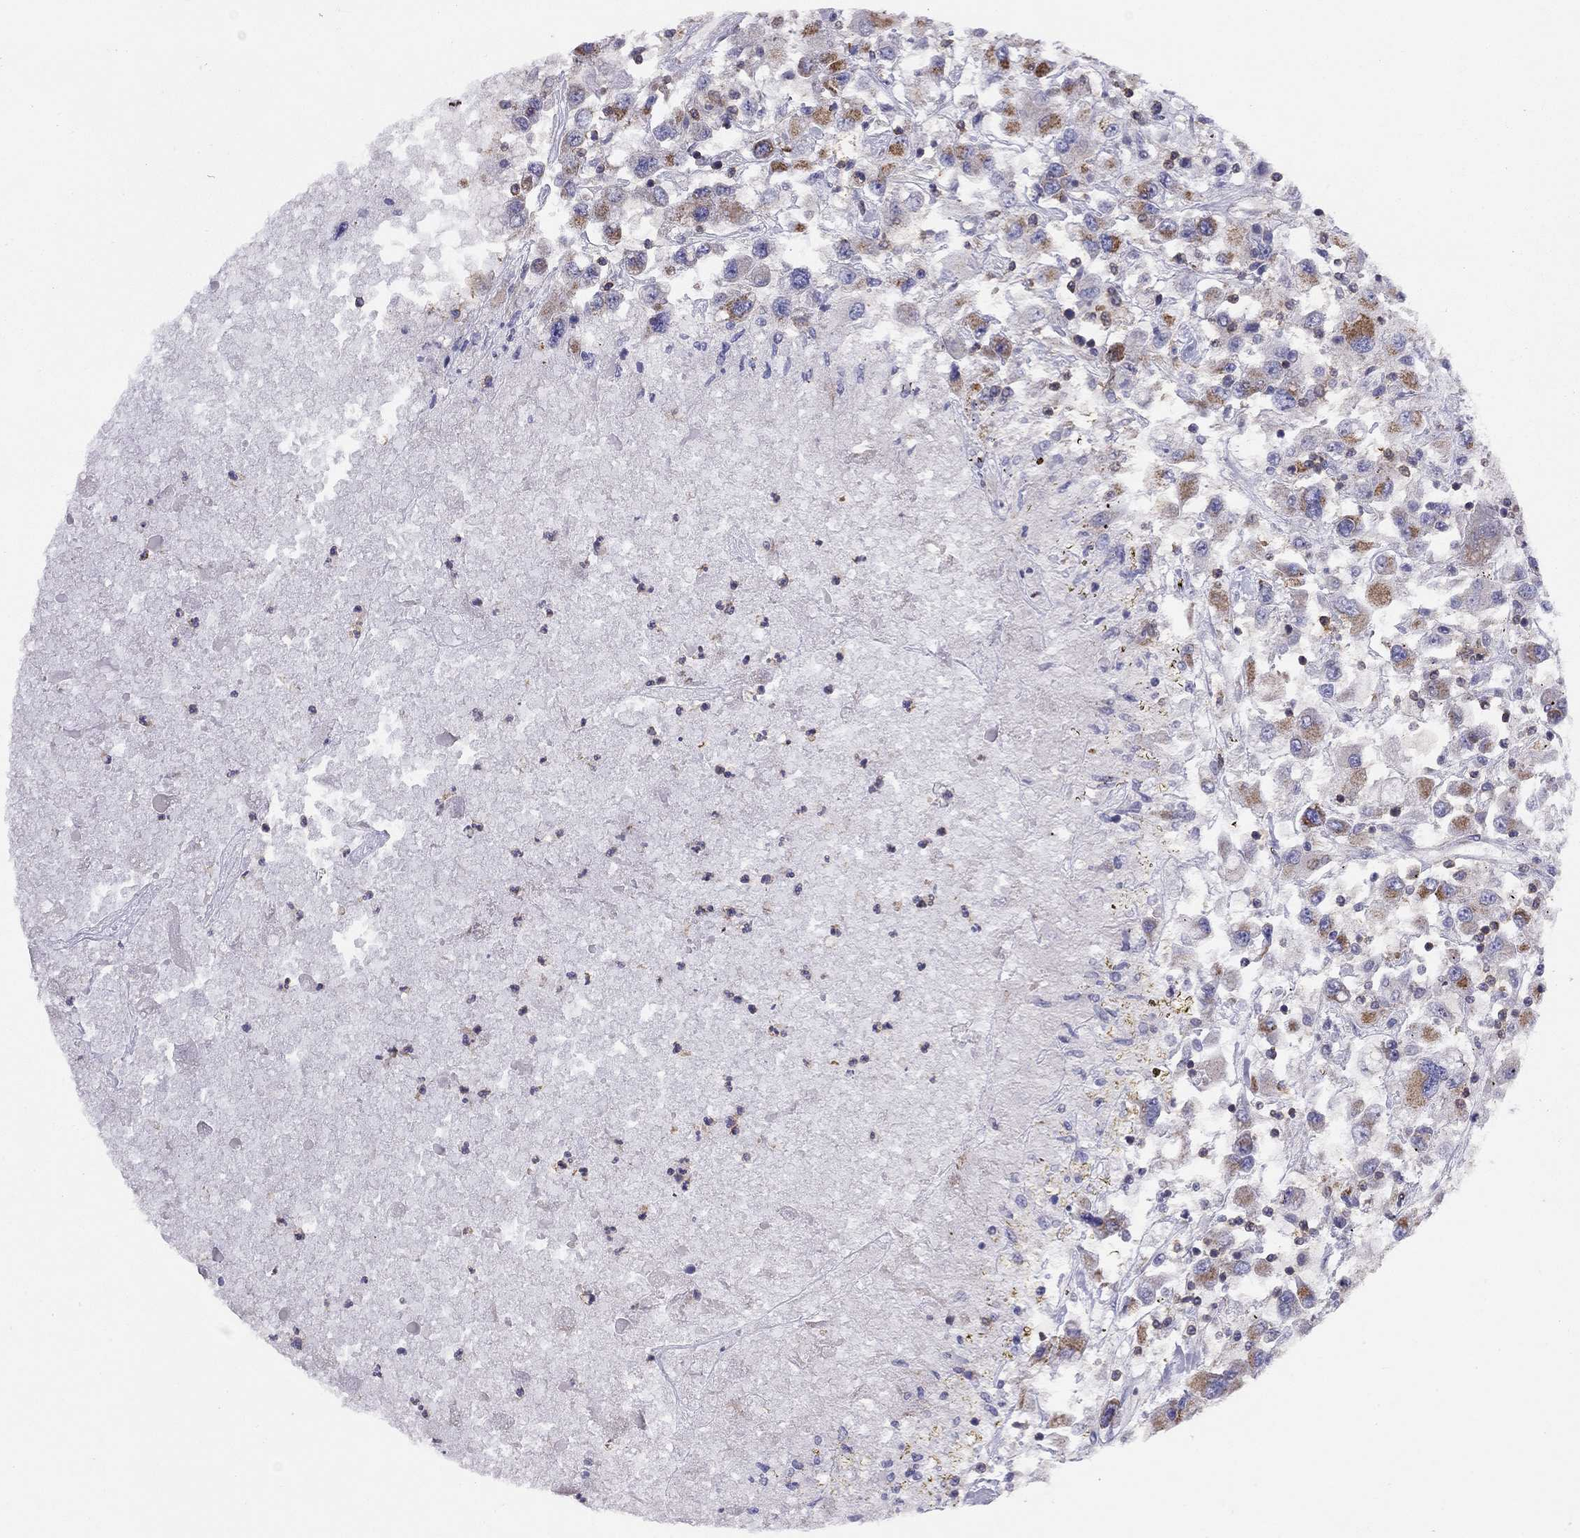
{"staining": {"intensity": "moderate", "quantity": "<25%", "location": "cytoplasmic/membranous"}, "tissue": "renal cancer", "cell_type": "Tumor cells", "image_type": "cancer", "snomed": [{"axis": "morphology", "description": "Adenocarcinoma, NOS"}, {"axis": "topography", "description": "Kidney"}], "caption": "Human renal cancer (adenocarcinoma) stained for a protein (brown) reveals moderate cytoplasmic/membranous positive expression in approximately <25% of tumor cells.", "gene": "CITED1", "patient": {"sex": "female", "age": 67}}